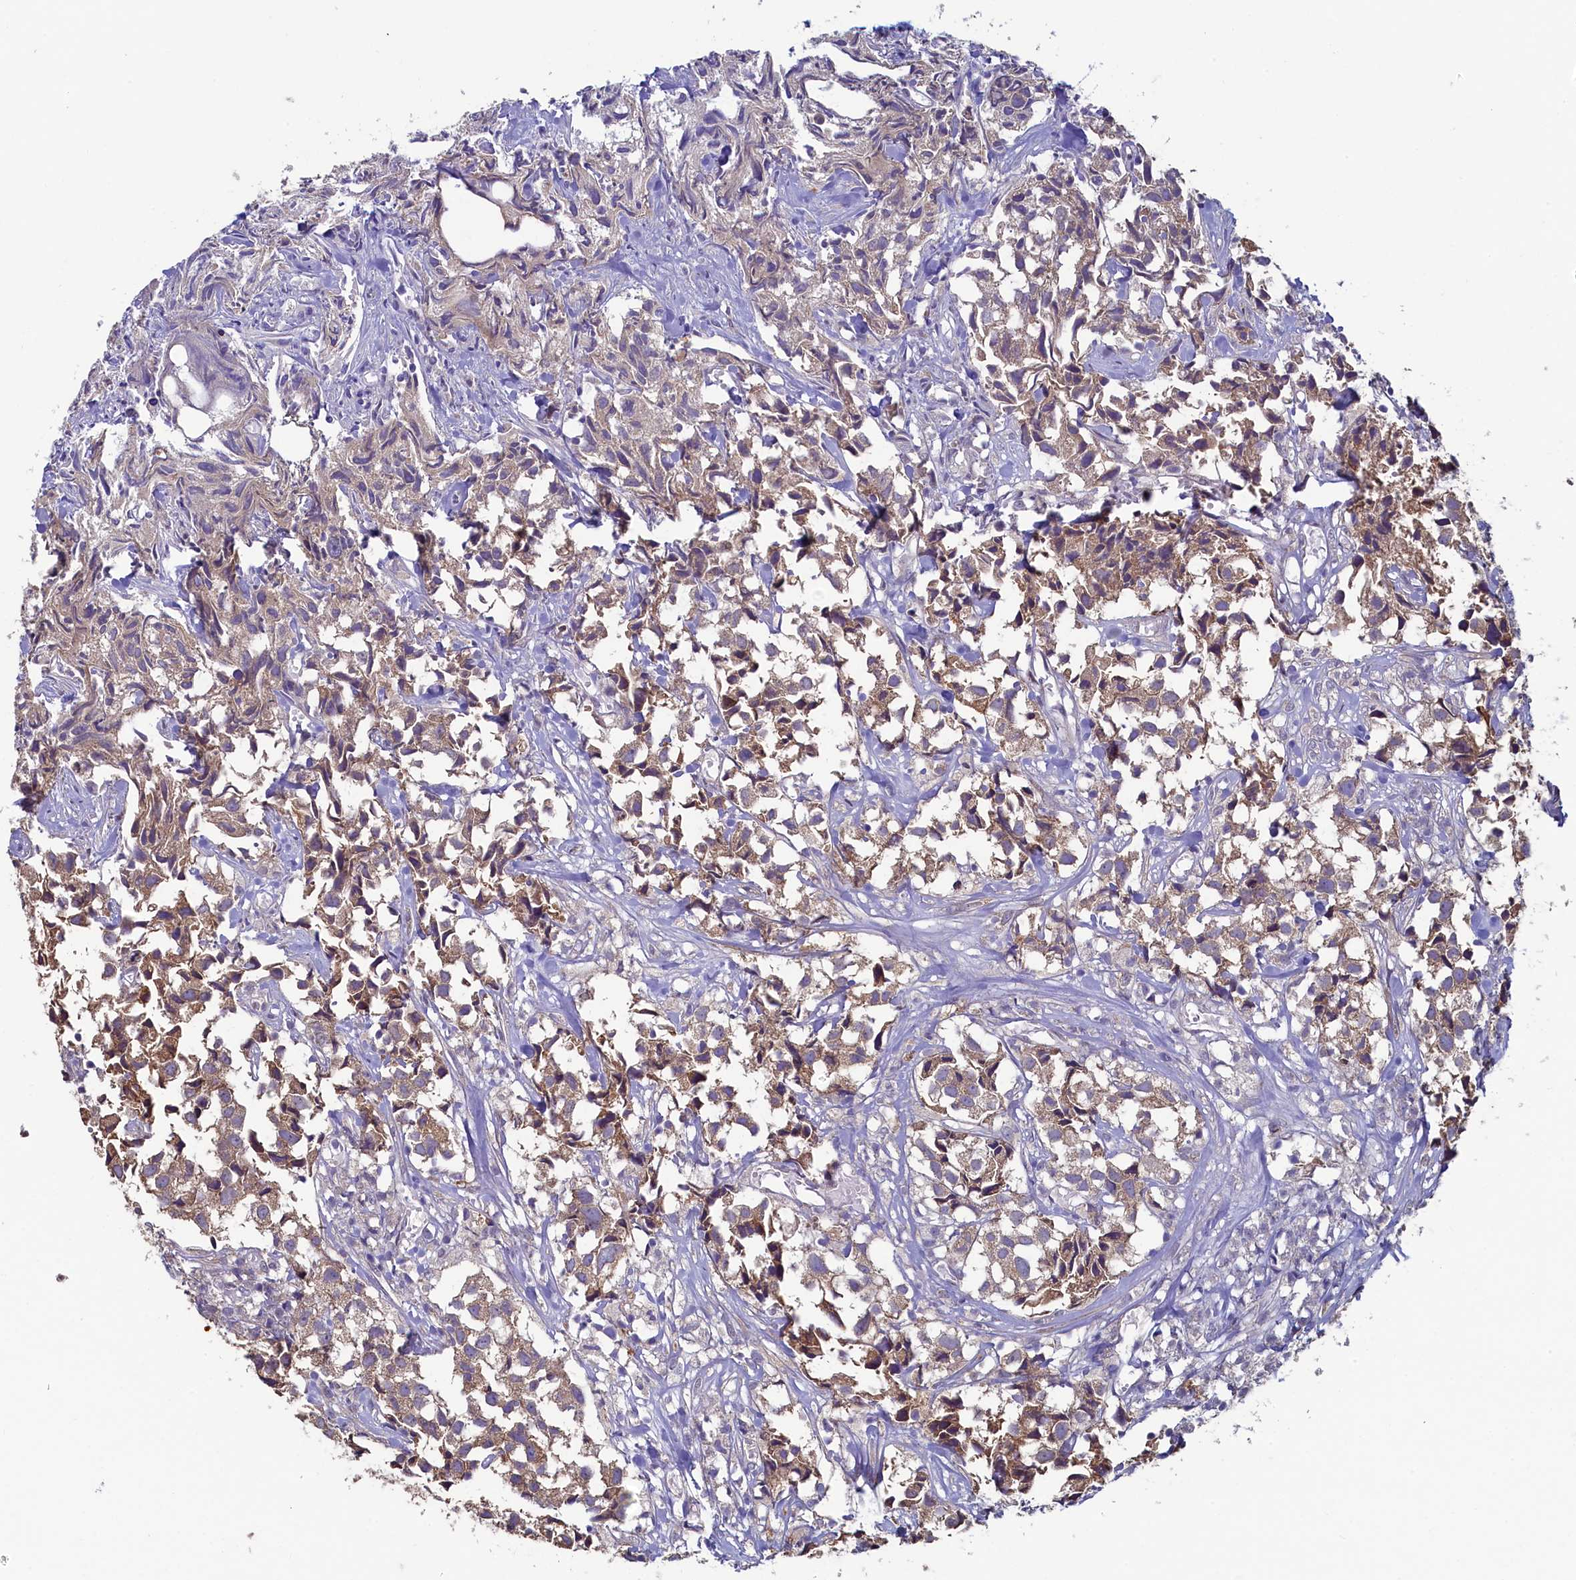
{"staining": {"intensity": "moderate", "quantity": ">75%", "location": "cytoplasmic/membranous"}, "tissue": "urothelial cancer", "cell_type": "Tumor cells", "image_type": "cancer", "snomed": [{"axis": "morphology", "description": "Urothelial carcinoma, High grade"}, {"axis": "topography", "description": "Urinary bladder"}], "caption": "Protein staining exhibits moderate cytoplasmic/membranous expression in about >75% of tumor cells in urothelial cancer.", "gene": "SPATA2L", "patient": {"sex": "female", "age": 75}}